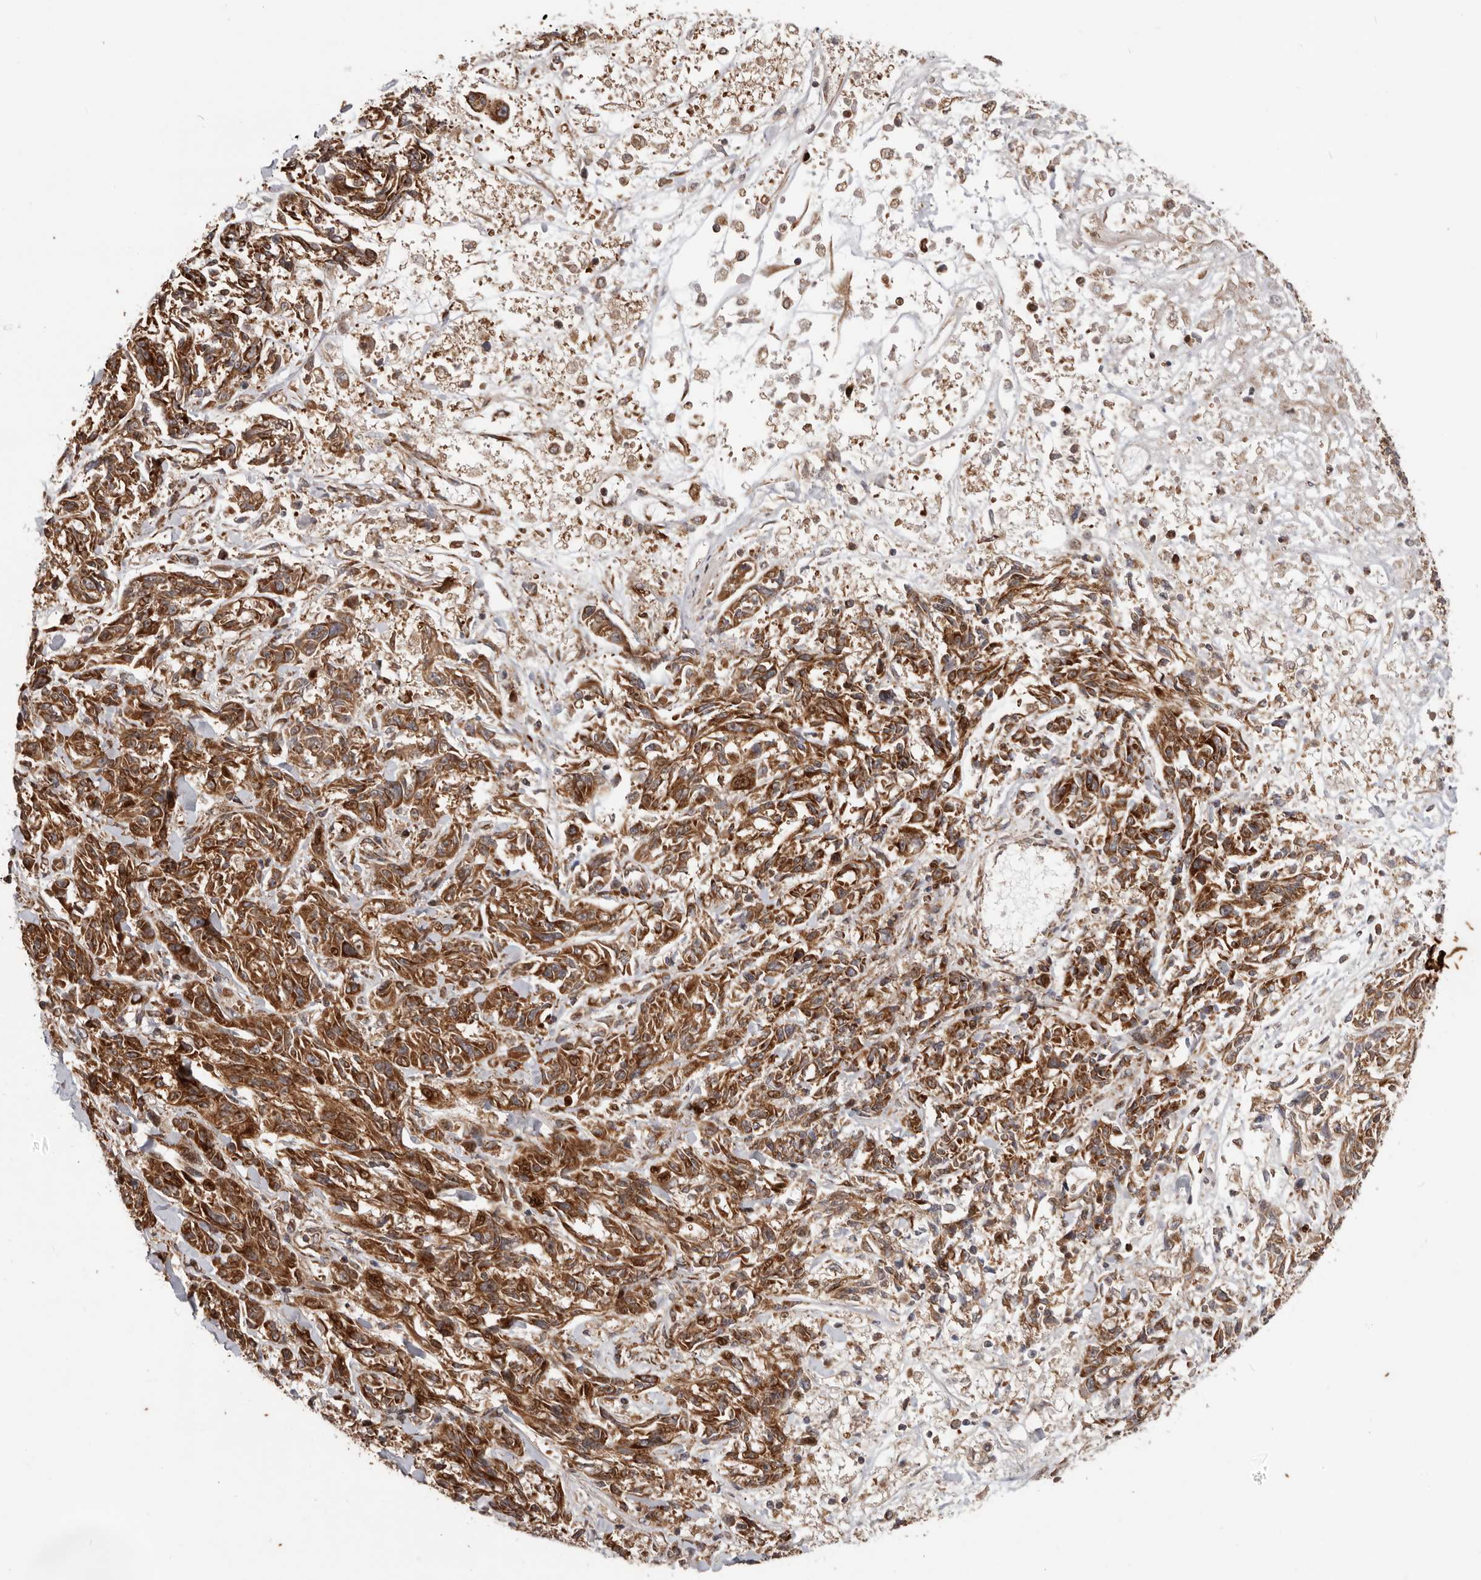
{"staining": {"intensity": "strong", "quantity": ">75%", "location": "cytoplasmic/membranous"}, "tissue": "melanoma", "cell_type": "Tumor cells", "image_type": "cancer", "snomed": [{"axis": "morphology", "description": "Malignant melanoma, NOS"}, {"axis": "topography", "description": "Skin"}], "caption": "The image shows immunohistochemical staining of malignant melanoma. There is strong cytoplasmic/membranous positivity is identified in approximately >75% of tumor cells. The protein of interest is shown in brown color, while the nuclei are stained blue.", "gene": "MRPS10", "patient": {"sex": "male", "age": 53}}